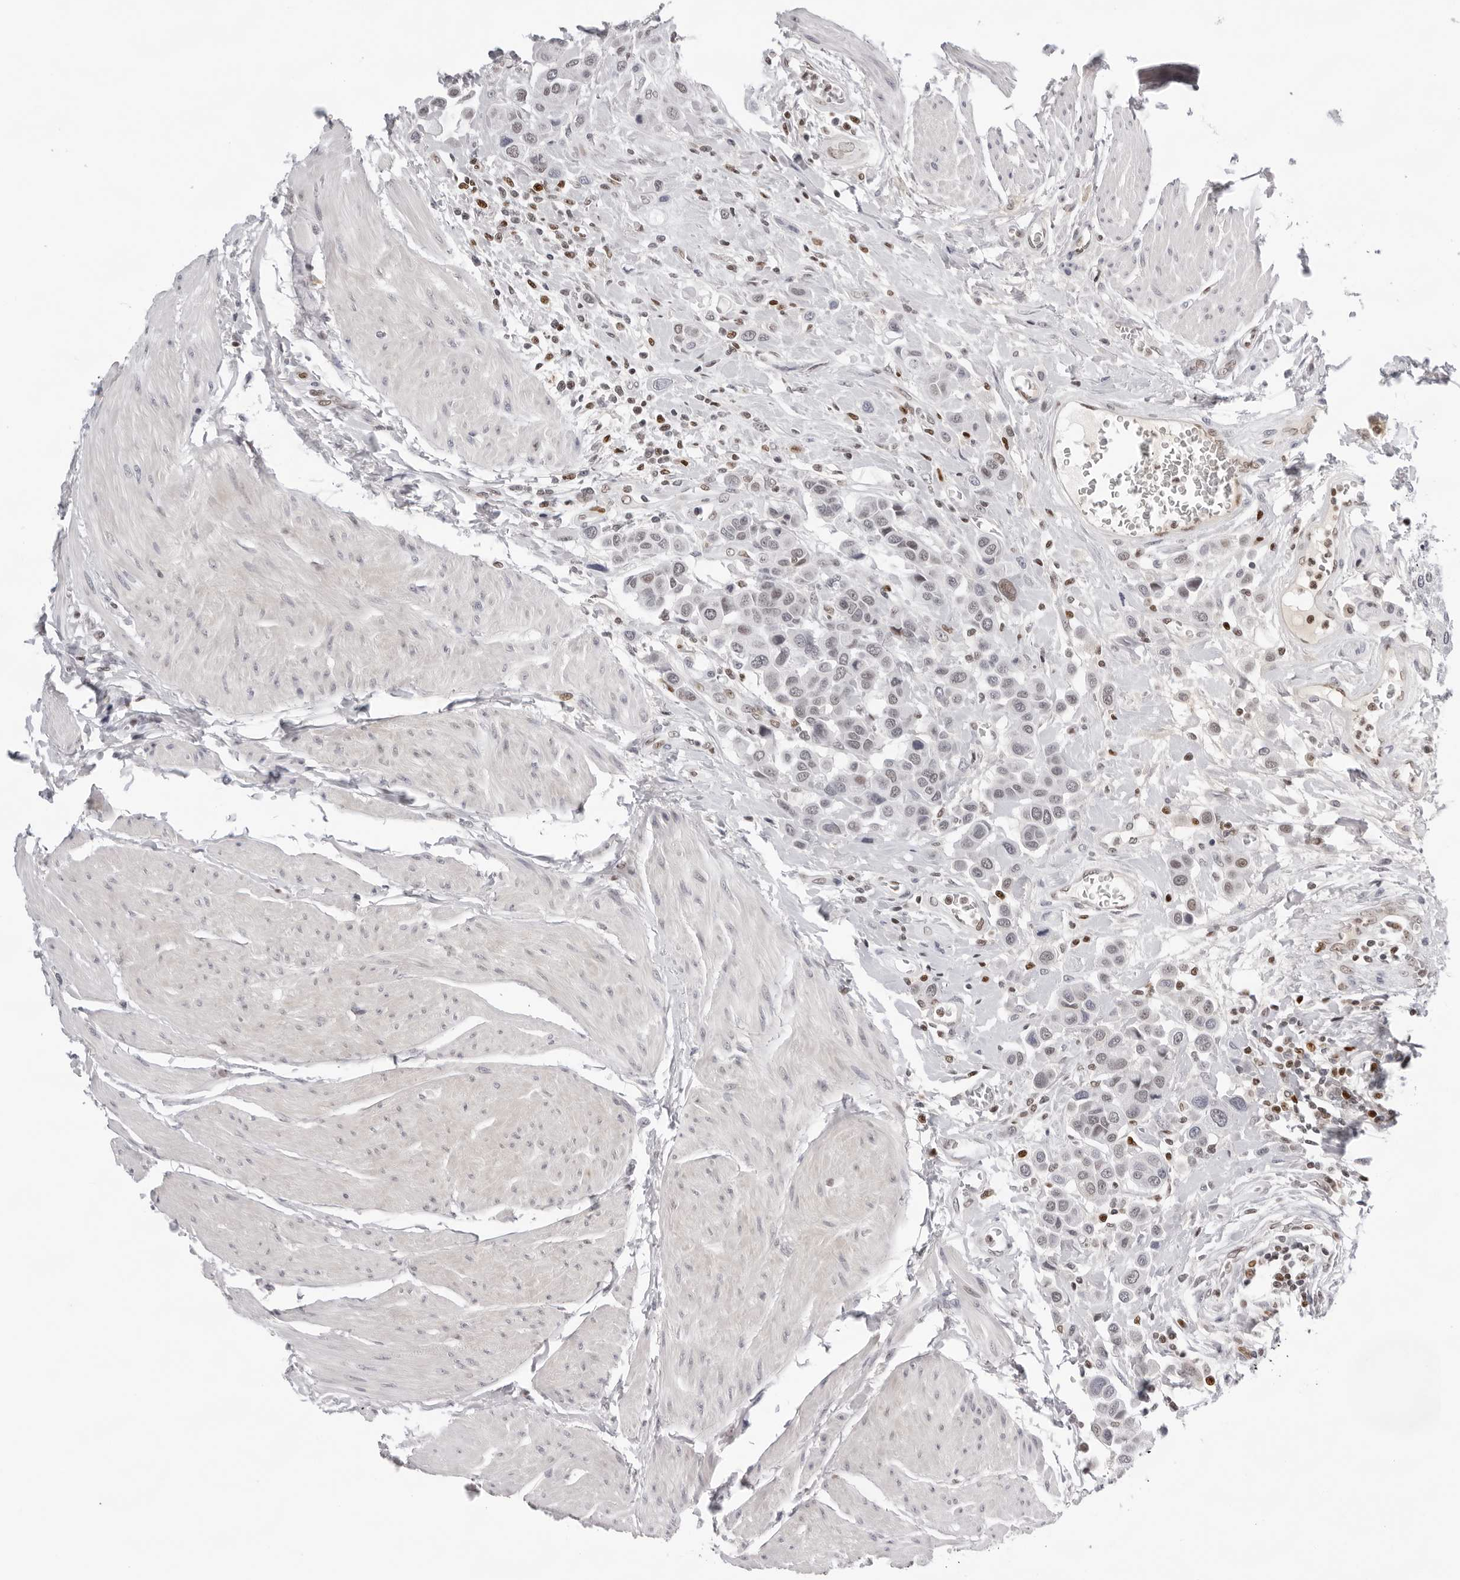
{"staining": {"intensity": "negative", "quantity": "none", "location": "none"}, "tissue": "urothelial cancer", "cell_type": "Tumor cells", "image_type": "cancer", "snomed": [{"axis": "morphology", "description": "Urothelial carcinoma, High grade"}, {"axis": "topography", "description": "Urinary bladder"}], "caption": "Immunohistochemical staining of human urothelial carcinoma (high-grade) exhibits no significant staining in tumor cells.", "gene": "OGG1", "patient": {"sex": "male", "age": 50}}